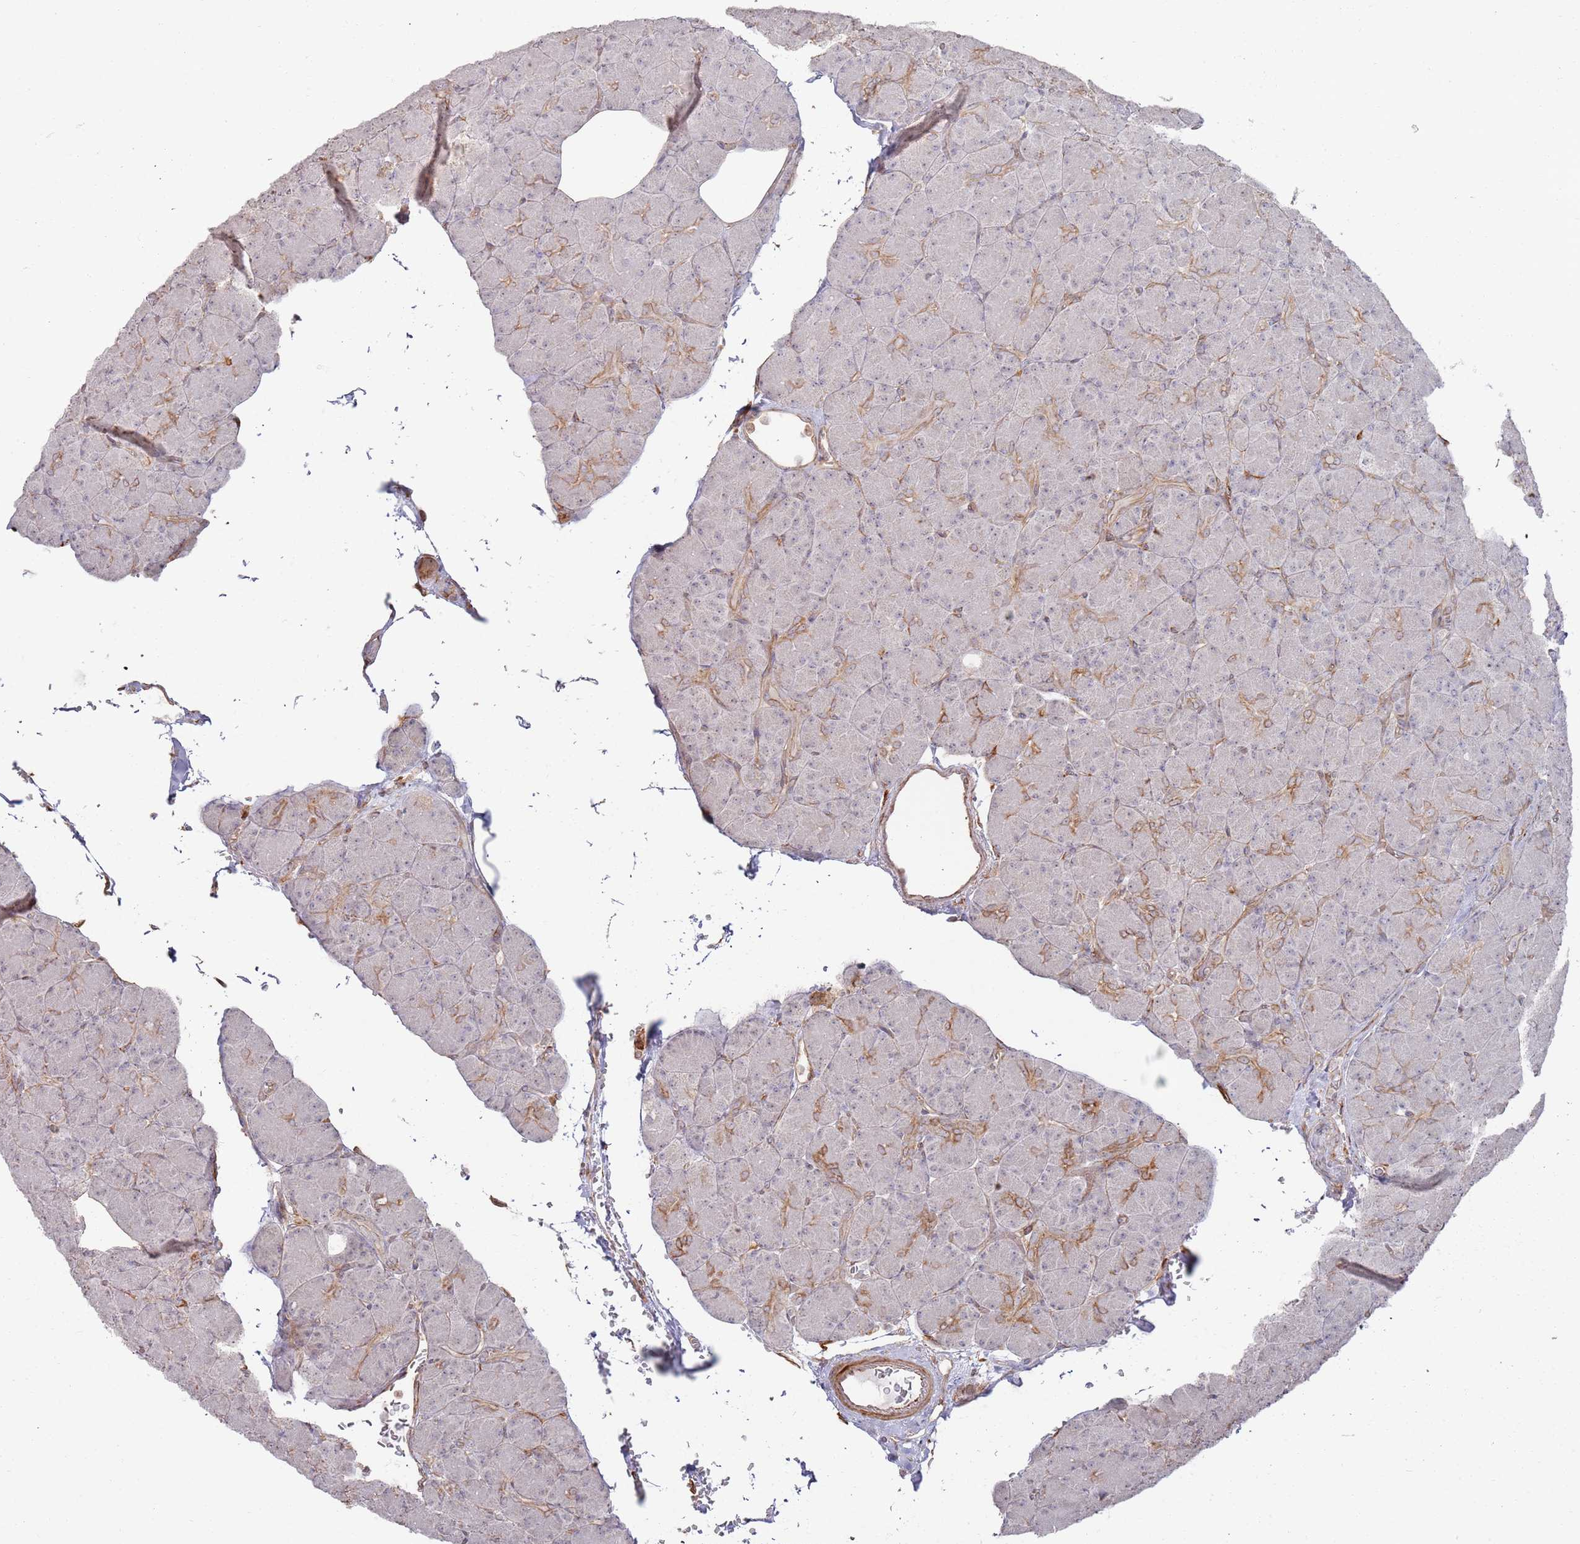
{"staining": {"intensity": "moderate", "quantity": "<25%", "location": "cytoplasmic/membranous"}, "tissue": "pancreas", "cell_type": "Exocrine glandular cells", "image_type": "normal", "snomed": [{"axis": "morphology", "description": "Normal tissue, NOS"}, {"axis": "topography", "description": "Pancreas"}], "caption": "Unremarkable pancreas exhibits moderate cytoplasmic/membranous positivity in approximately <25% of exocrine glandular cells, visualized by immunohistochemistry.", "gene": "PHF21A", "patient": {"sex": "female", "age": 43}}